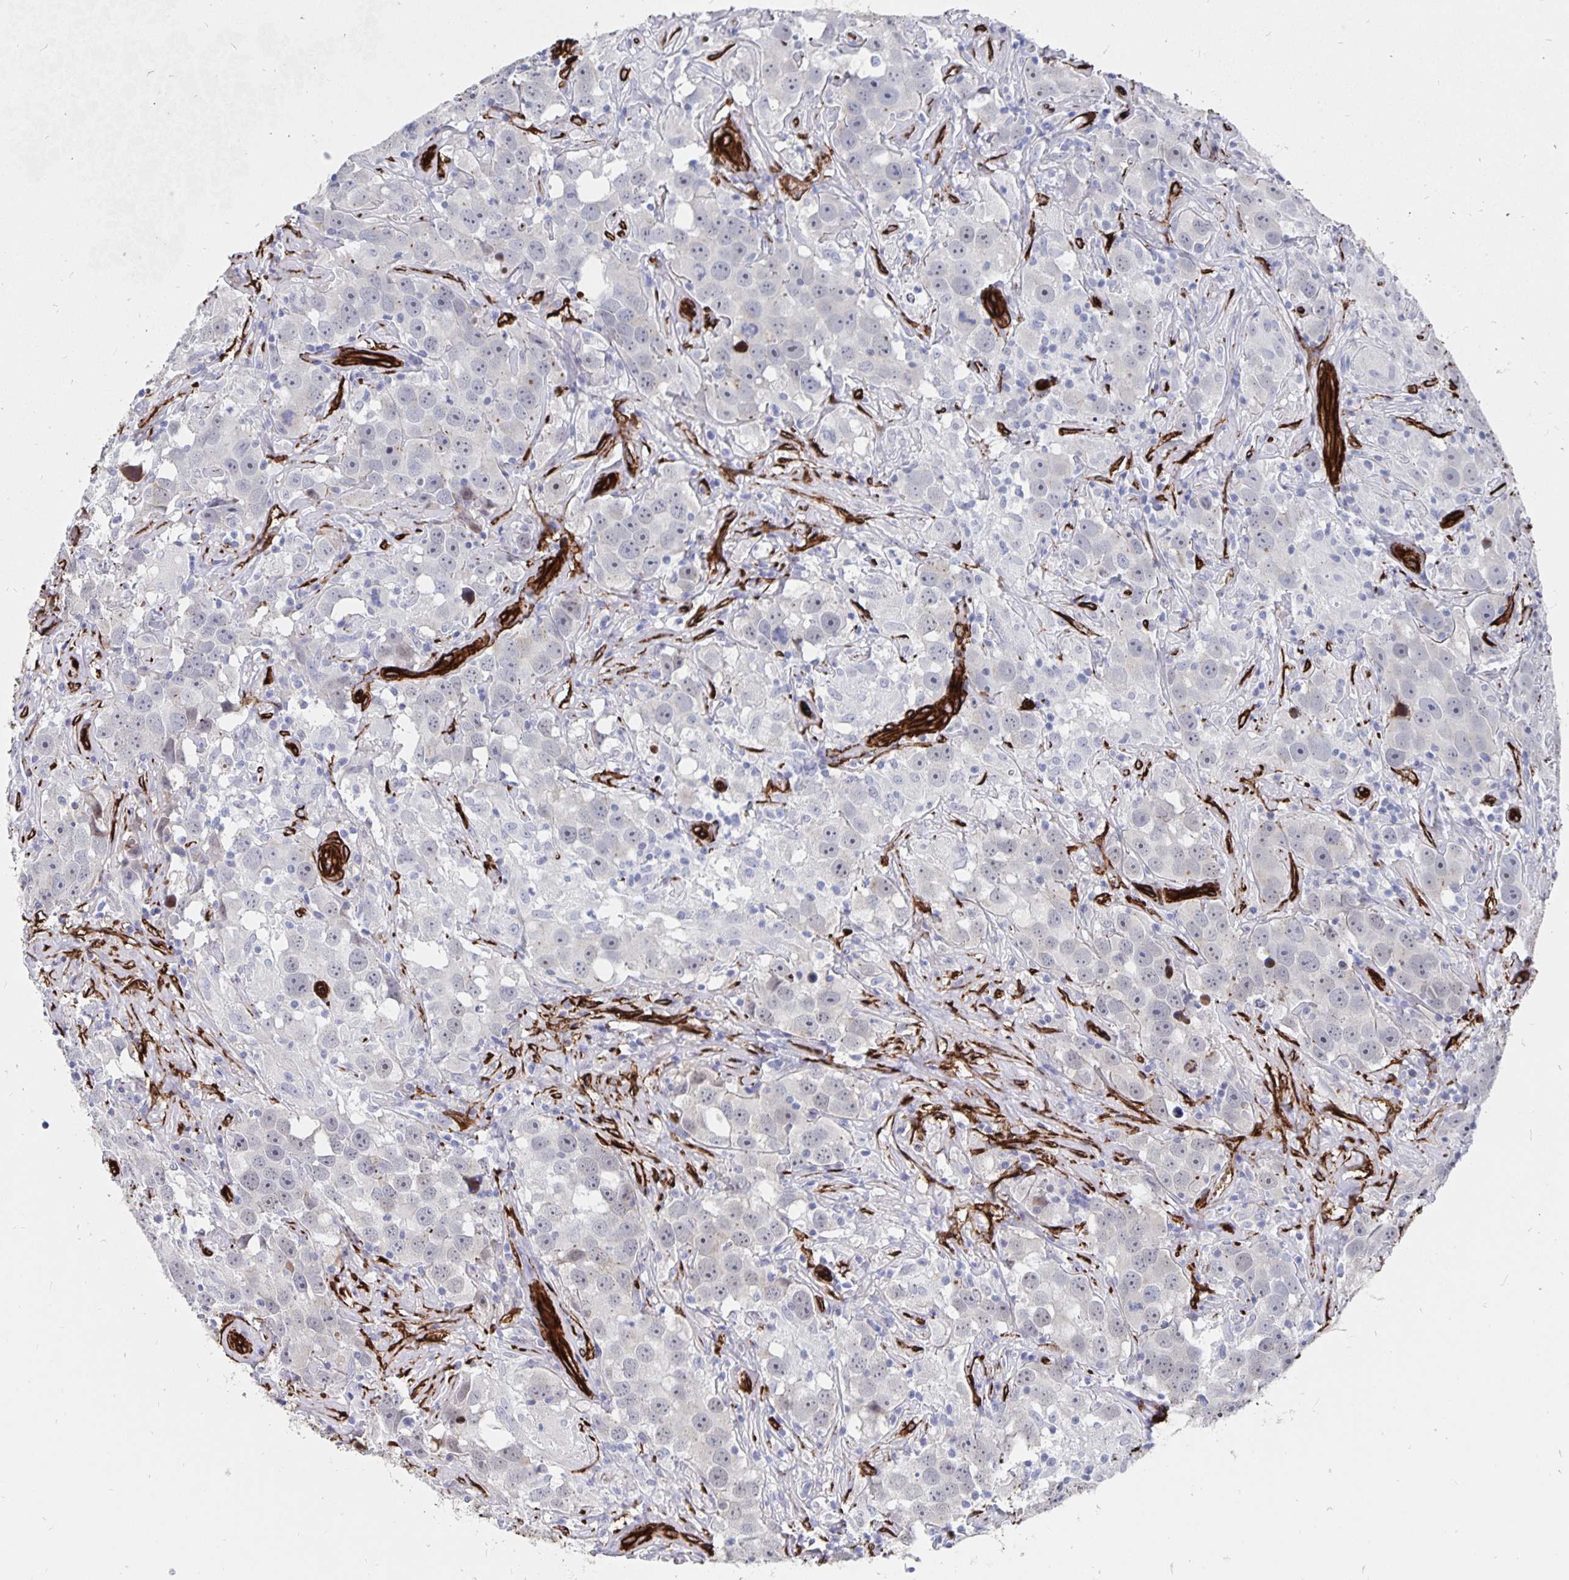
{"staining": {"intensity": "negative", "quantity": "none", "location": "none"}, "tissue": "testis cancer", "cell_type": "Tumor cells", "image_type": "cancer", "snomed": [{"axis": "morphology", "description": "Seminoma, NOS"}, {"axis": "topography", "description": "Testis"}], "caption": "A histopathology image of testis cancer stained for a protein displays no brown staining in tumor cells.", "gene": "DCHS2", "patient": {"sex": "male", "age": 49}}